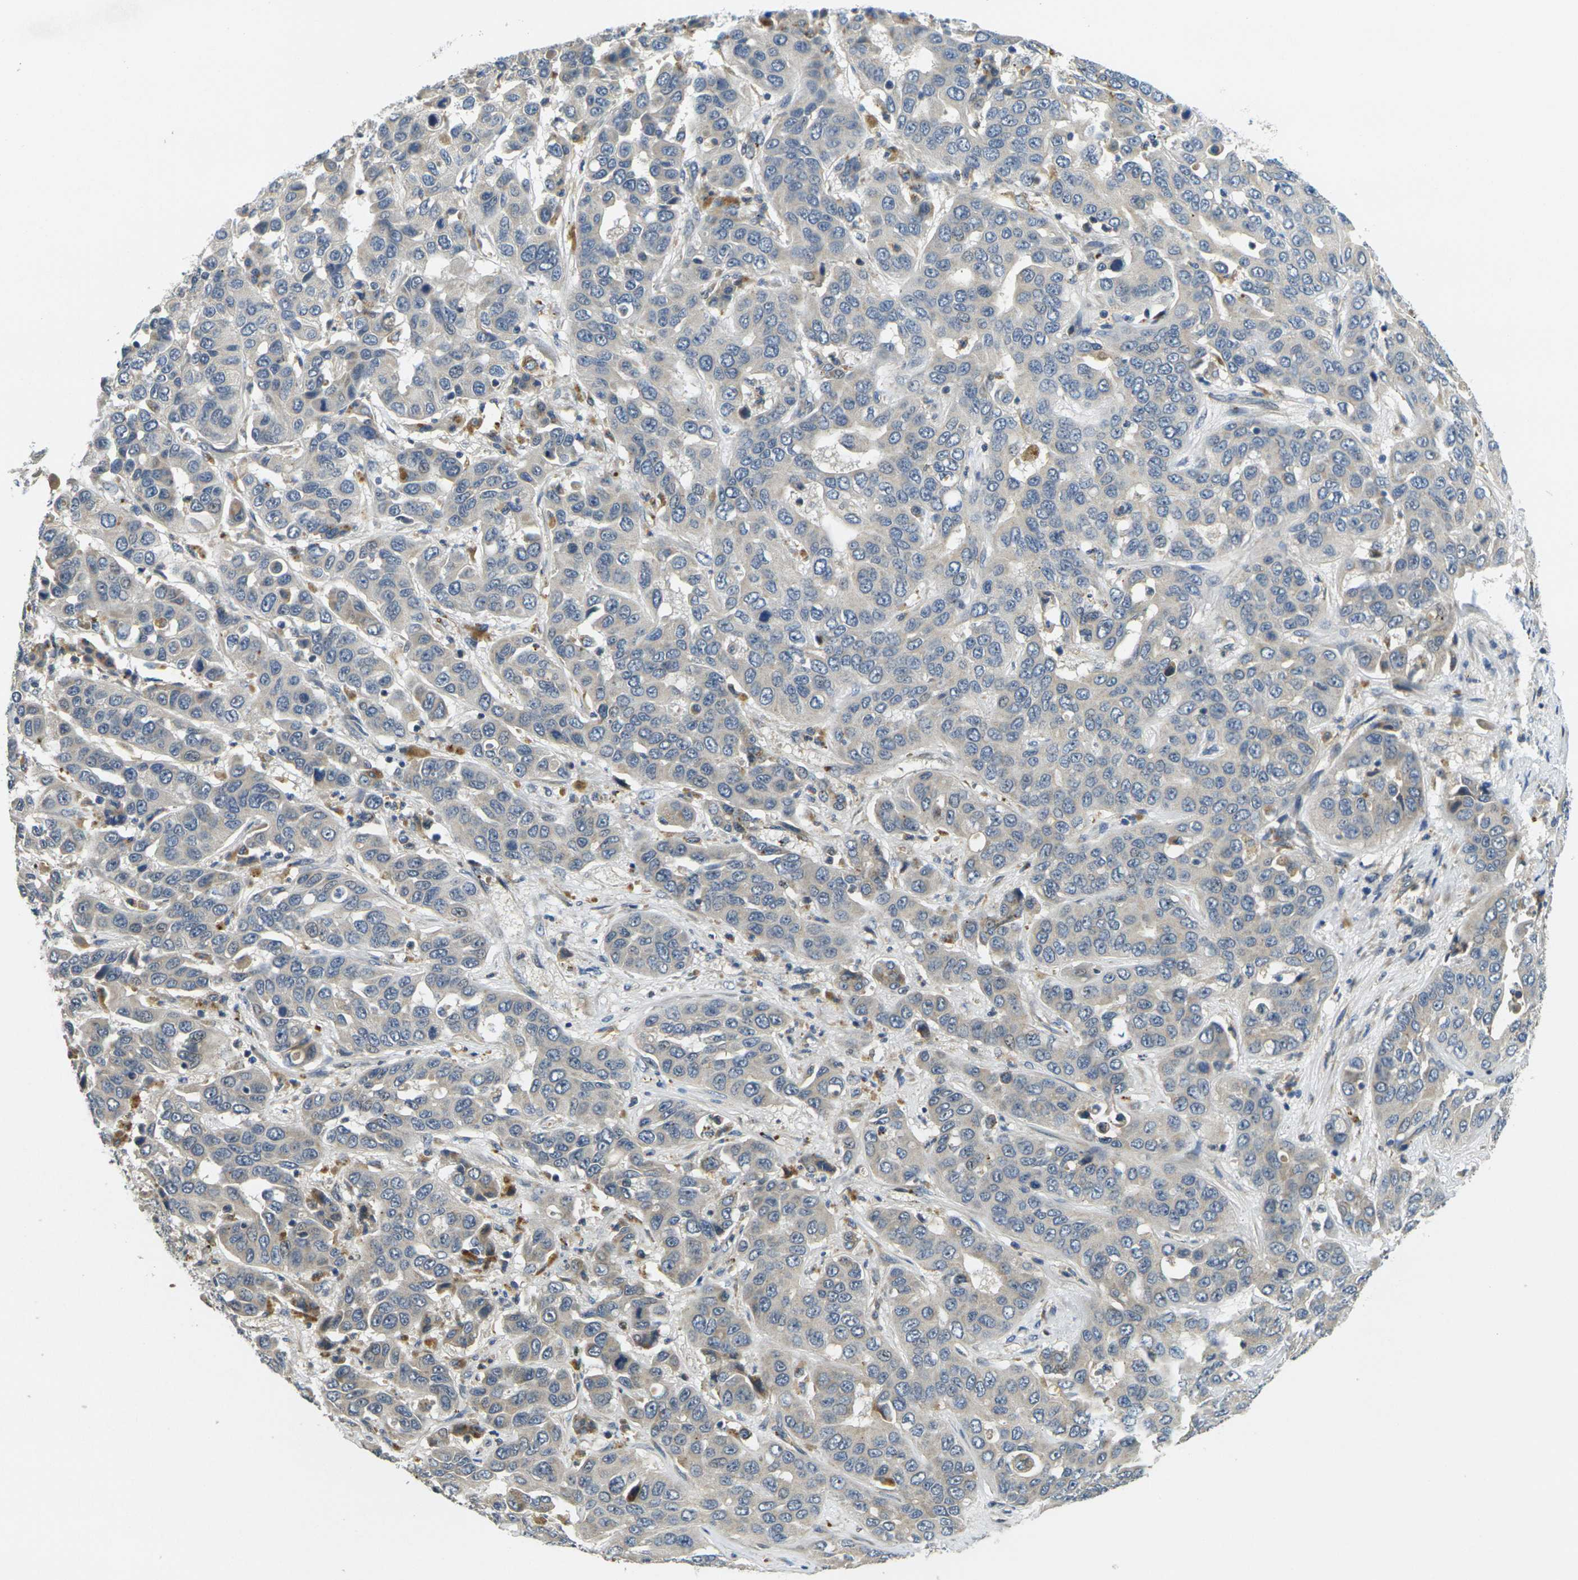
{"staining": {"intensity": "negative", "quantity": "none", "location": "none"}, "tissue": "liver cancer", "cell_type": "Tumor cells", "image_type": "cancer", "snomed": [{"axis": "morphology", "description": "Cholangiocarcinoma"}, {"axis": "topography", "description": "Liver"}], "caption": "Tumor cells show no significant staining in liver cancer. Brightfield microscopy of IHC stained with DAB (3,3'-diaminobenzidine) (brown) and hematoxylin (blue), captured at high magnification.", "gene": "MINAR2", "patient": {"sex": "female", "age": 52}}